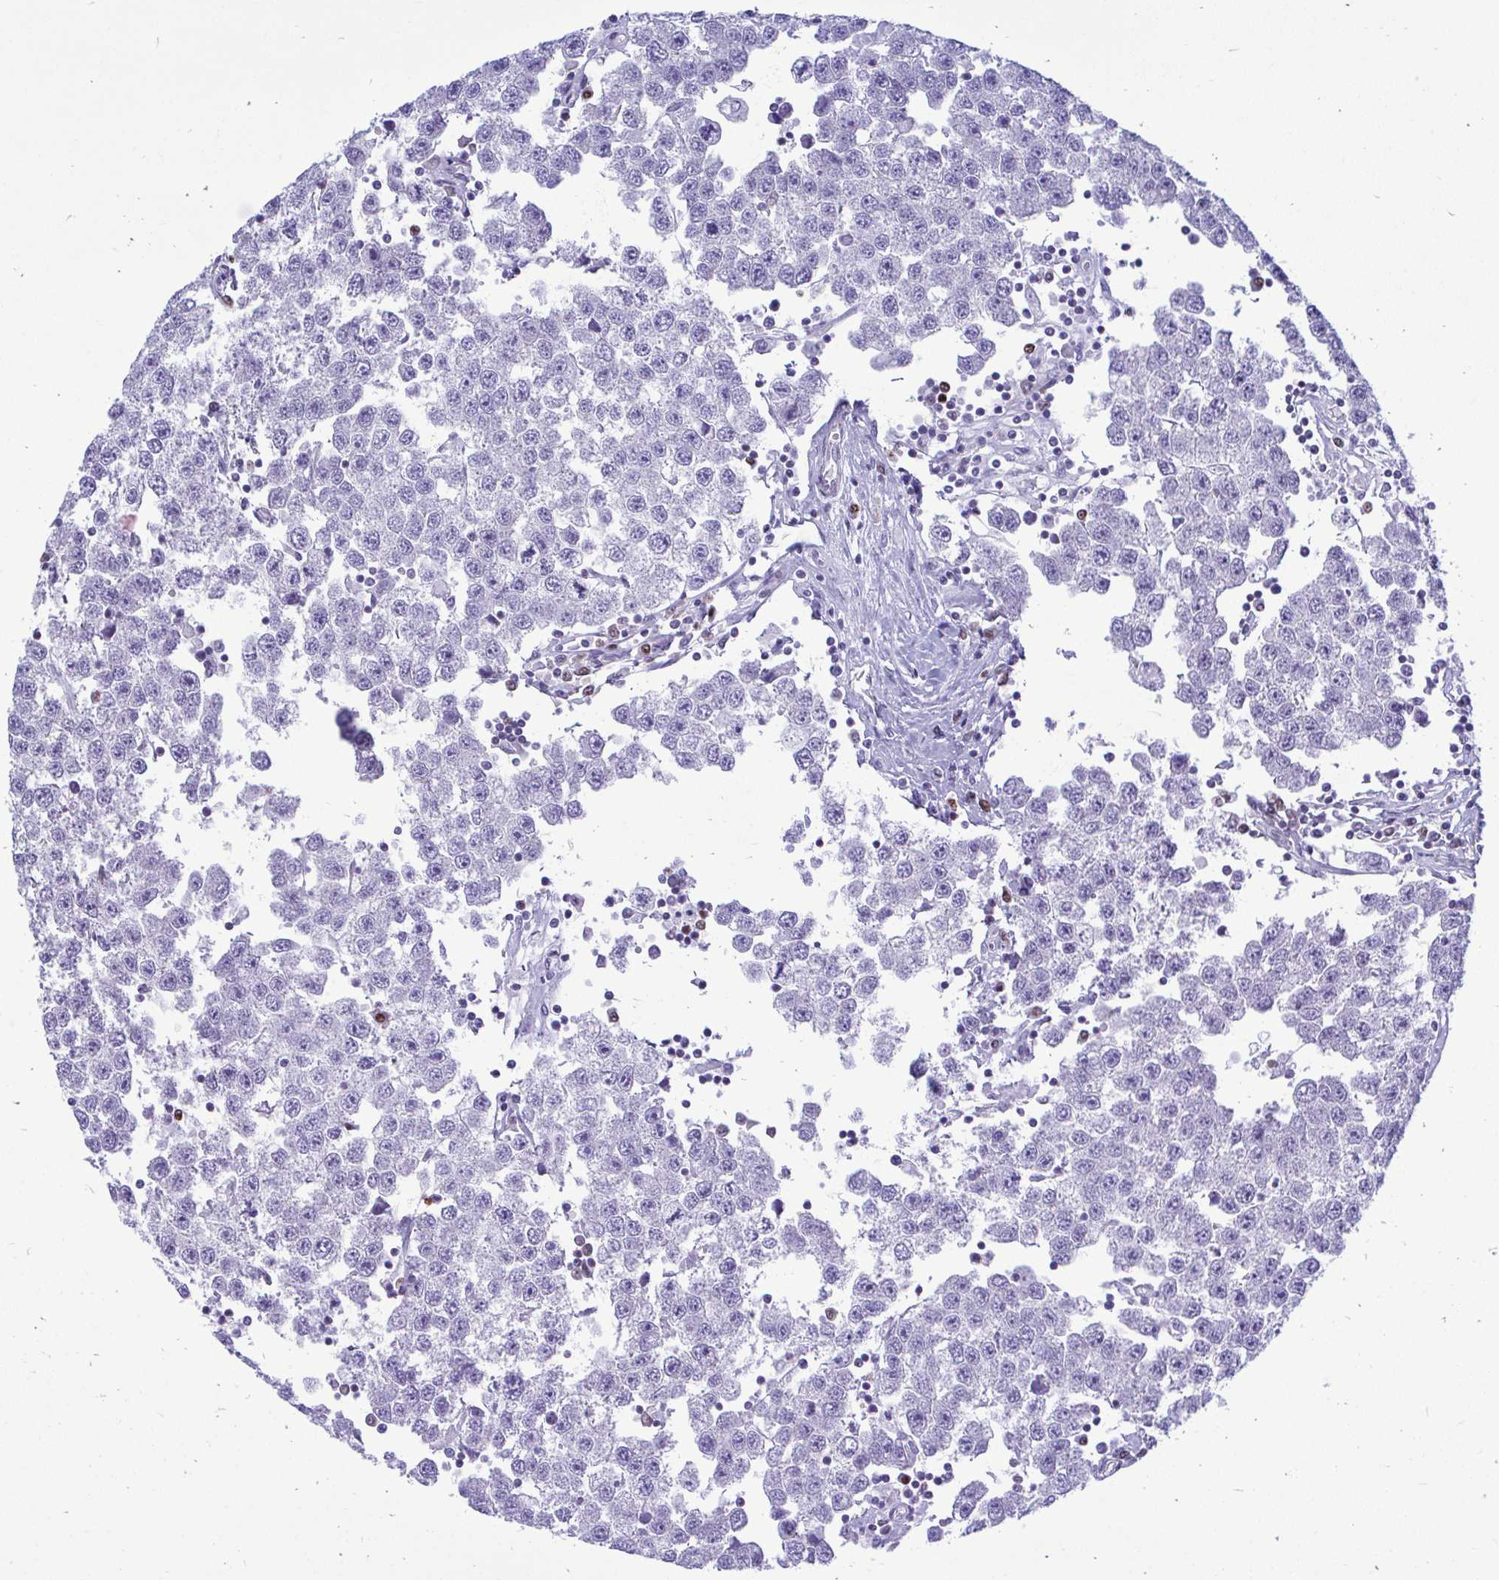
{"staining": {"intensity": "negative", "quantity": "none", "location": "none"}, "tissue": "testis cancer", "cell_type": "Tumor cells", "image_type": "cancer", "snomed": [{"axis": "morphology", "description": "Seminoma, NOS"}, {"axis": "topography", "description": "Testis"}], "caption": "Protein analysis of testis seminoma displays no significant positivity in tumor cells. Nuclei are stained in blue.", "gene": "SLC25A51", "patient": {"sex": "male", "age": 34}}